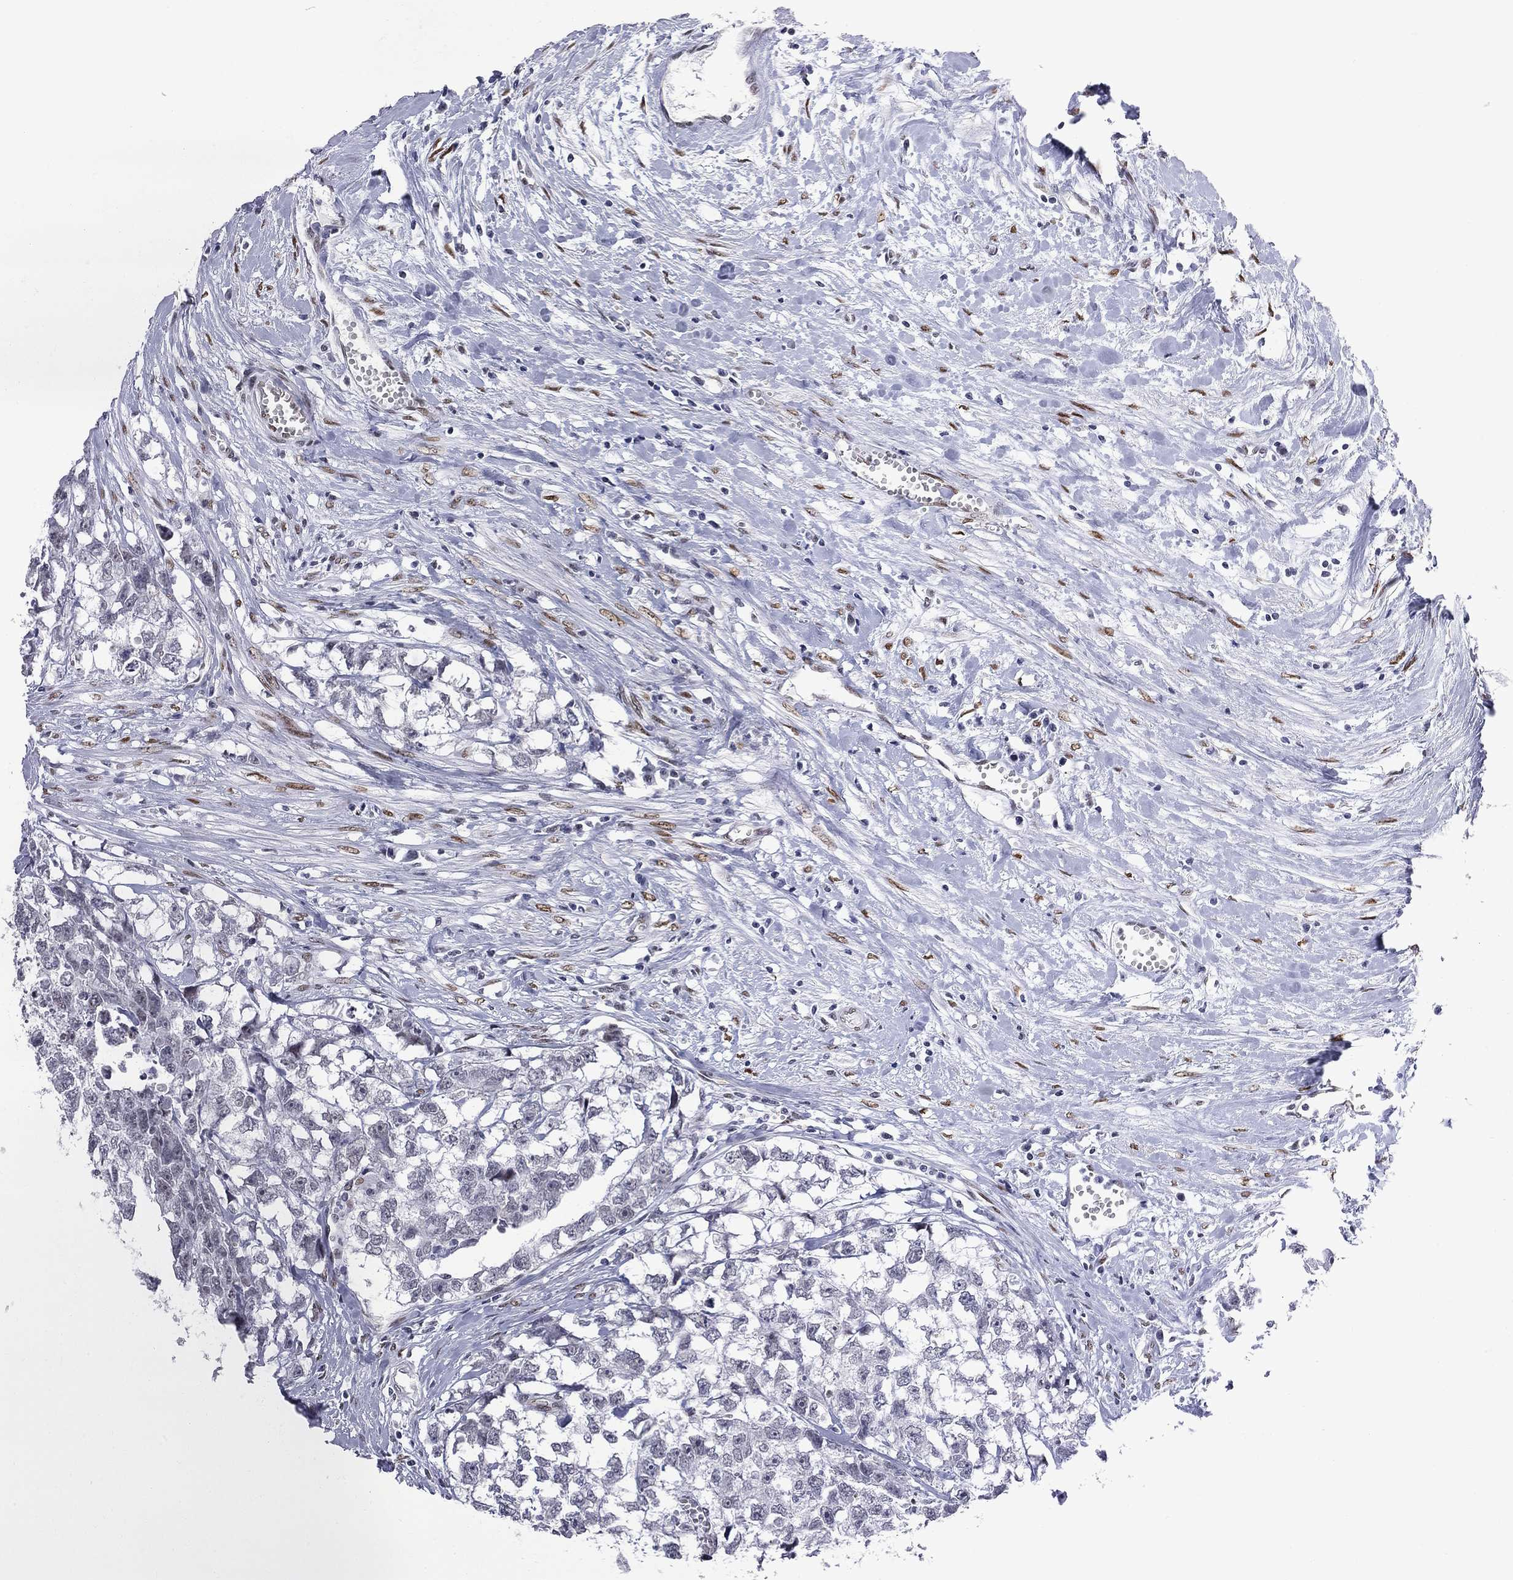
{"staining": {"intensity": "negative", "quantity": "none", "location": "none"}, "tissue": "testis cancer", "cell_type": "Tumor cells", "image_type": "cancer", "snomed": [{"axis": "morphology", "description": "Carcinoma, Embryonal, NOS"}, {"axis": "morphology", "description": "Teratoma, malignant, NOS"}, {"axis": "topography", "description": "Testis"}], "caption": "This is an immunohistochemistry micrograph of testis cancer. There is no positivity in tumor cells.", "gene": "ZBTB47", "patient": {"sex": "male", "age": 44}}